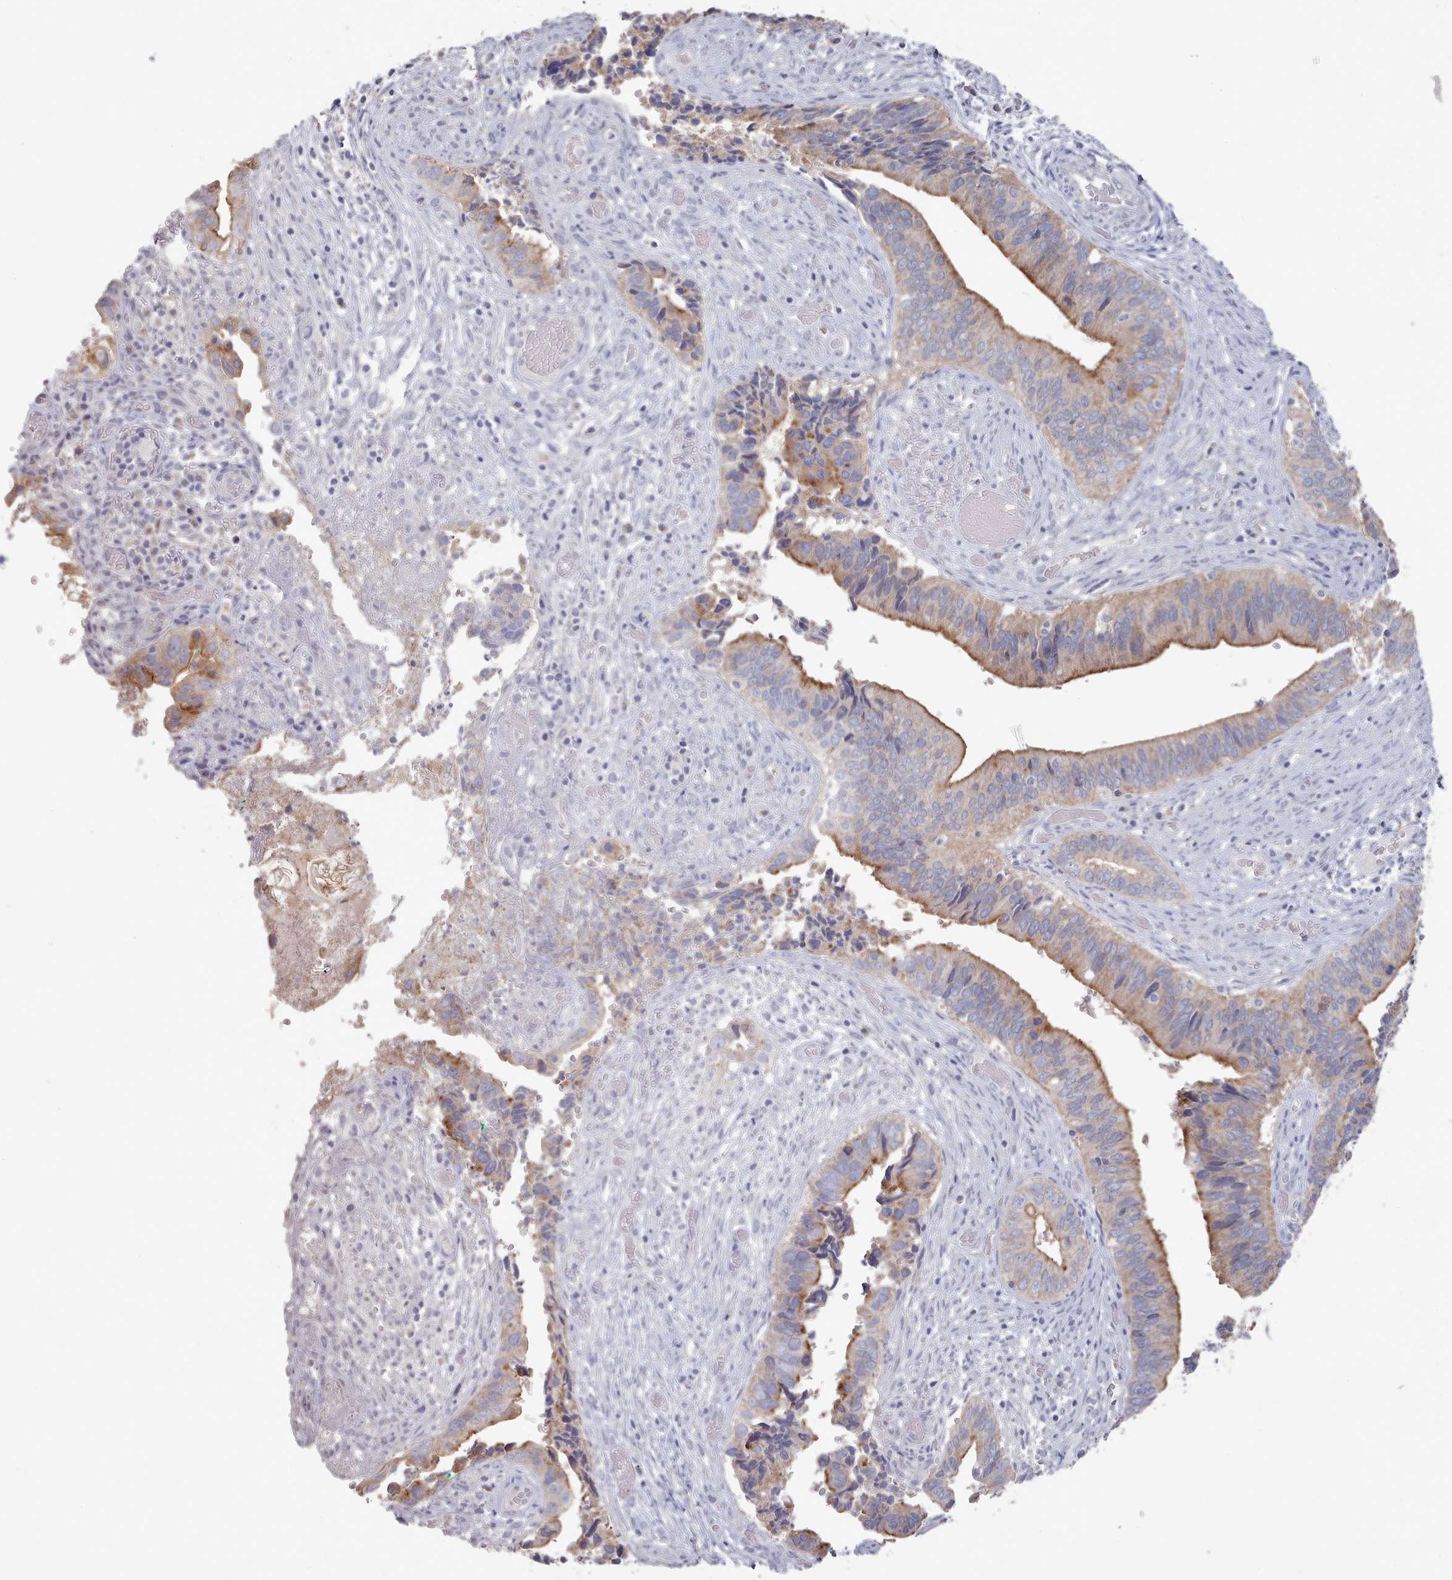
{"staining": {"intensity": "moderate", "quantity": ">75%", "location": "cytoplasmic/membranous"}, "tissue": "cervical cancer", "cell_type": "Tumor cells", "image_type": "cancer", "snomed": [{"axis": "morphology", "description": "Adenocarcinoma, NOS"}, {"axis": "topography", "description": "Cervix"}], "caption": "IHC histopathology image of neoplastic tissue: human cervical adenocarcinoma stained using immunohistochemistry demonstrates medium levels of moderate protein expression localized specifically in the cytoplasmic/membranous of tumor cells, appearing as a cytoplasmic/membranous brown color.", "gene": "PROM2", "patient": {"sex": "female", "age": 42}}